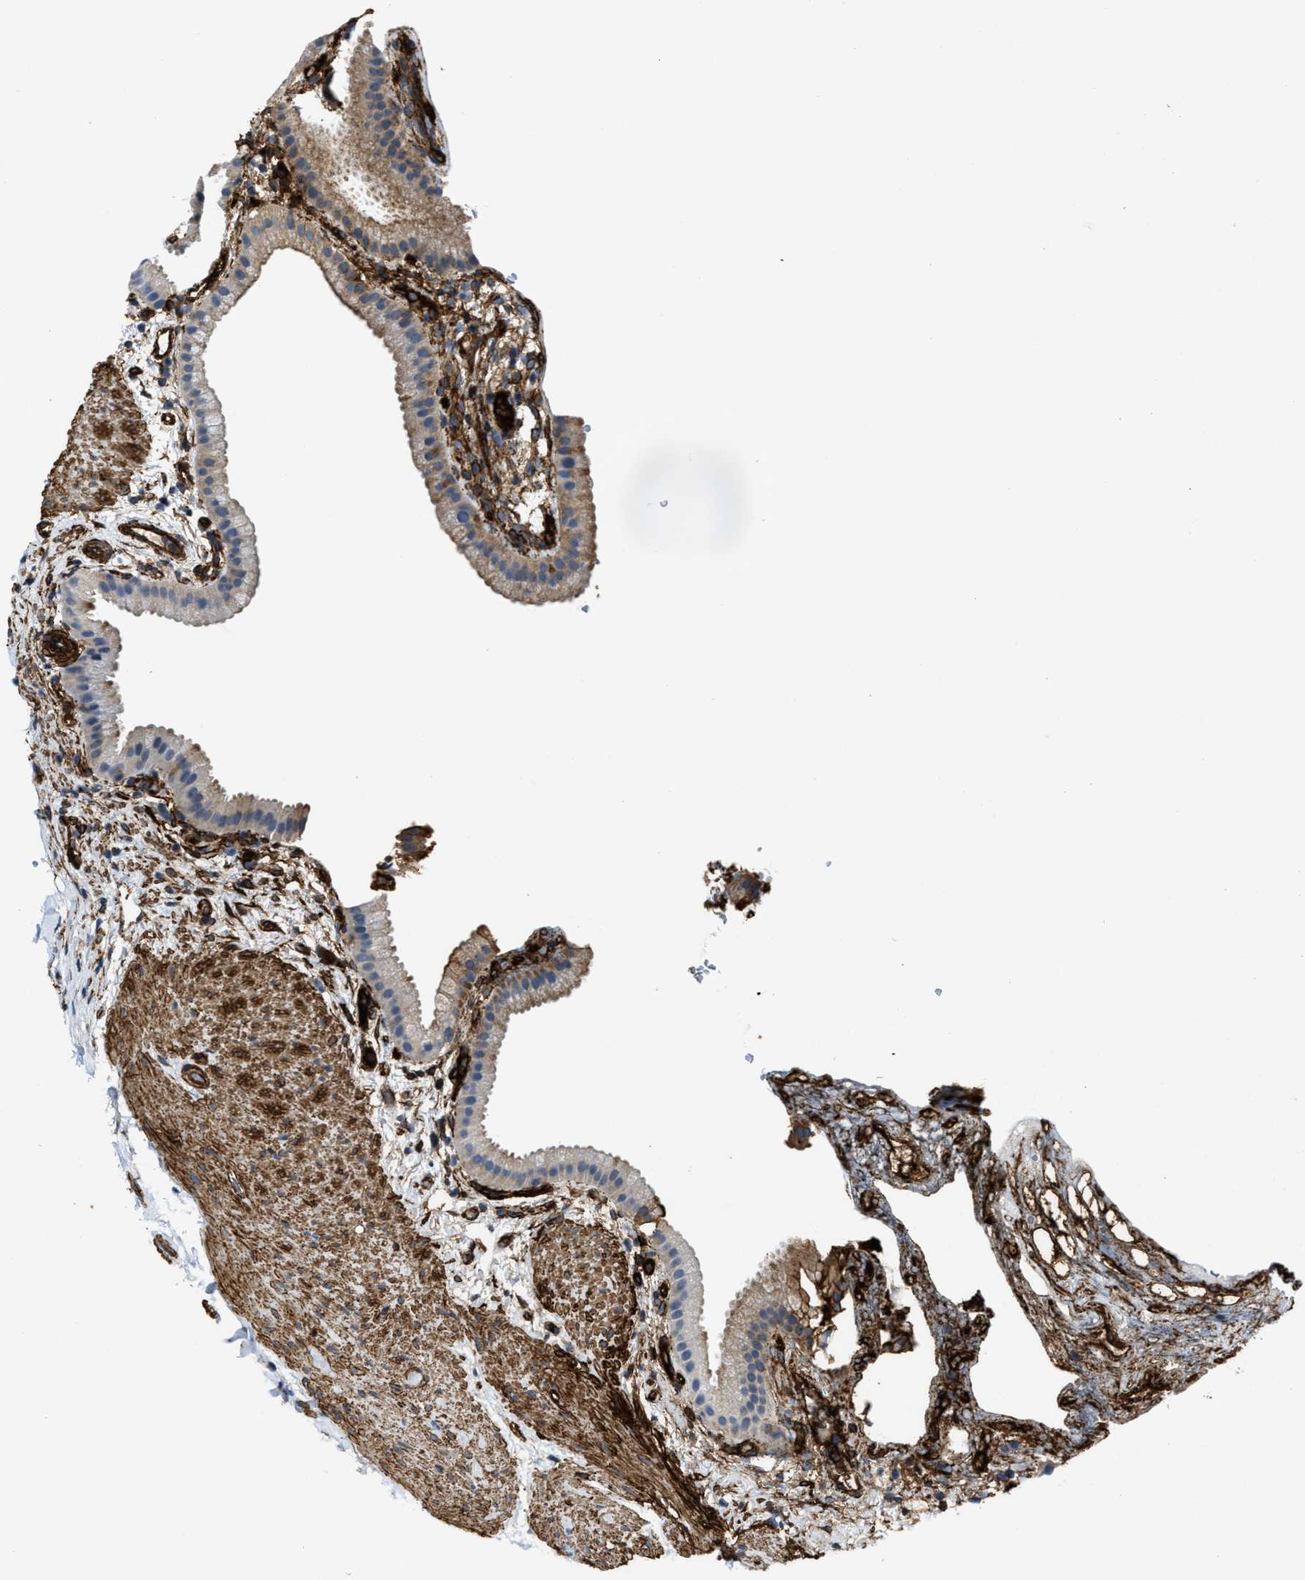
{"staining": {"intensity": "weak", "quantity": "25%-75%", "location": "cytoplasmic/membranous"}, "tissue": "gallbladder", "cell_type": "Glandular cells", "image_type": "normal", "snomed": [{"axis": "morphology", "description": "Normal tissue, NOS"}, {"axis": "topography", "description": "Gallbladder"}], "caption": "Immunohistochemical staining of unremarkable human gallbladder shows 25%-75% levels of weak cytoplasmic/membranous protein staining in about 25%-75% of glandular cells. (DAB IHC with brightfield microscopy, high magnification).", "gene": "NAB1", "patient": {"sex": "female", "age": 64}}